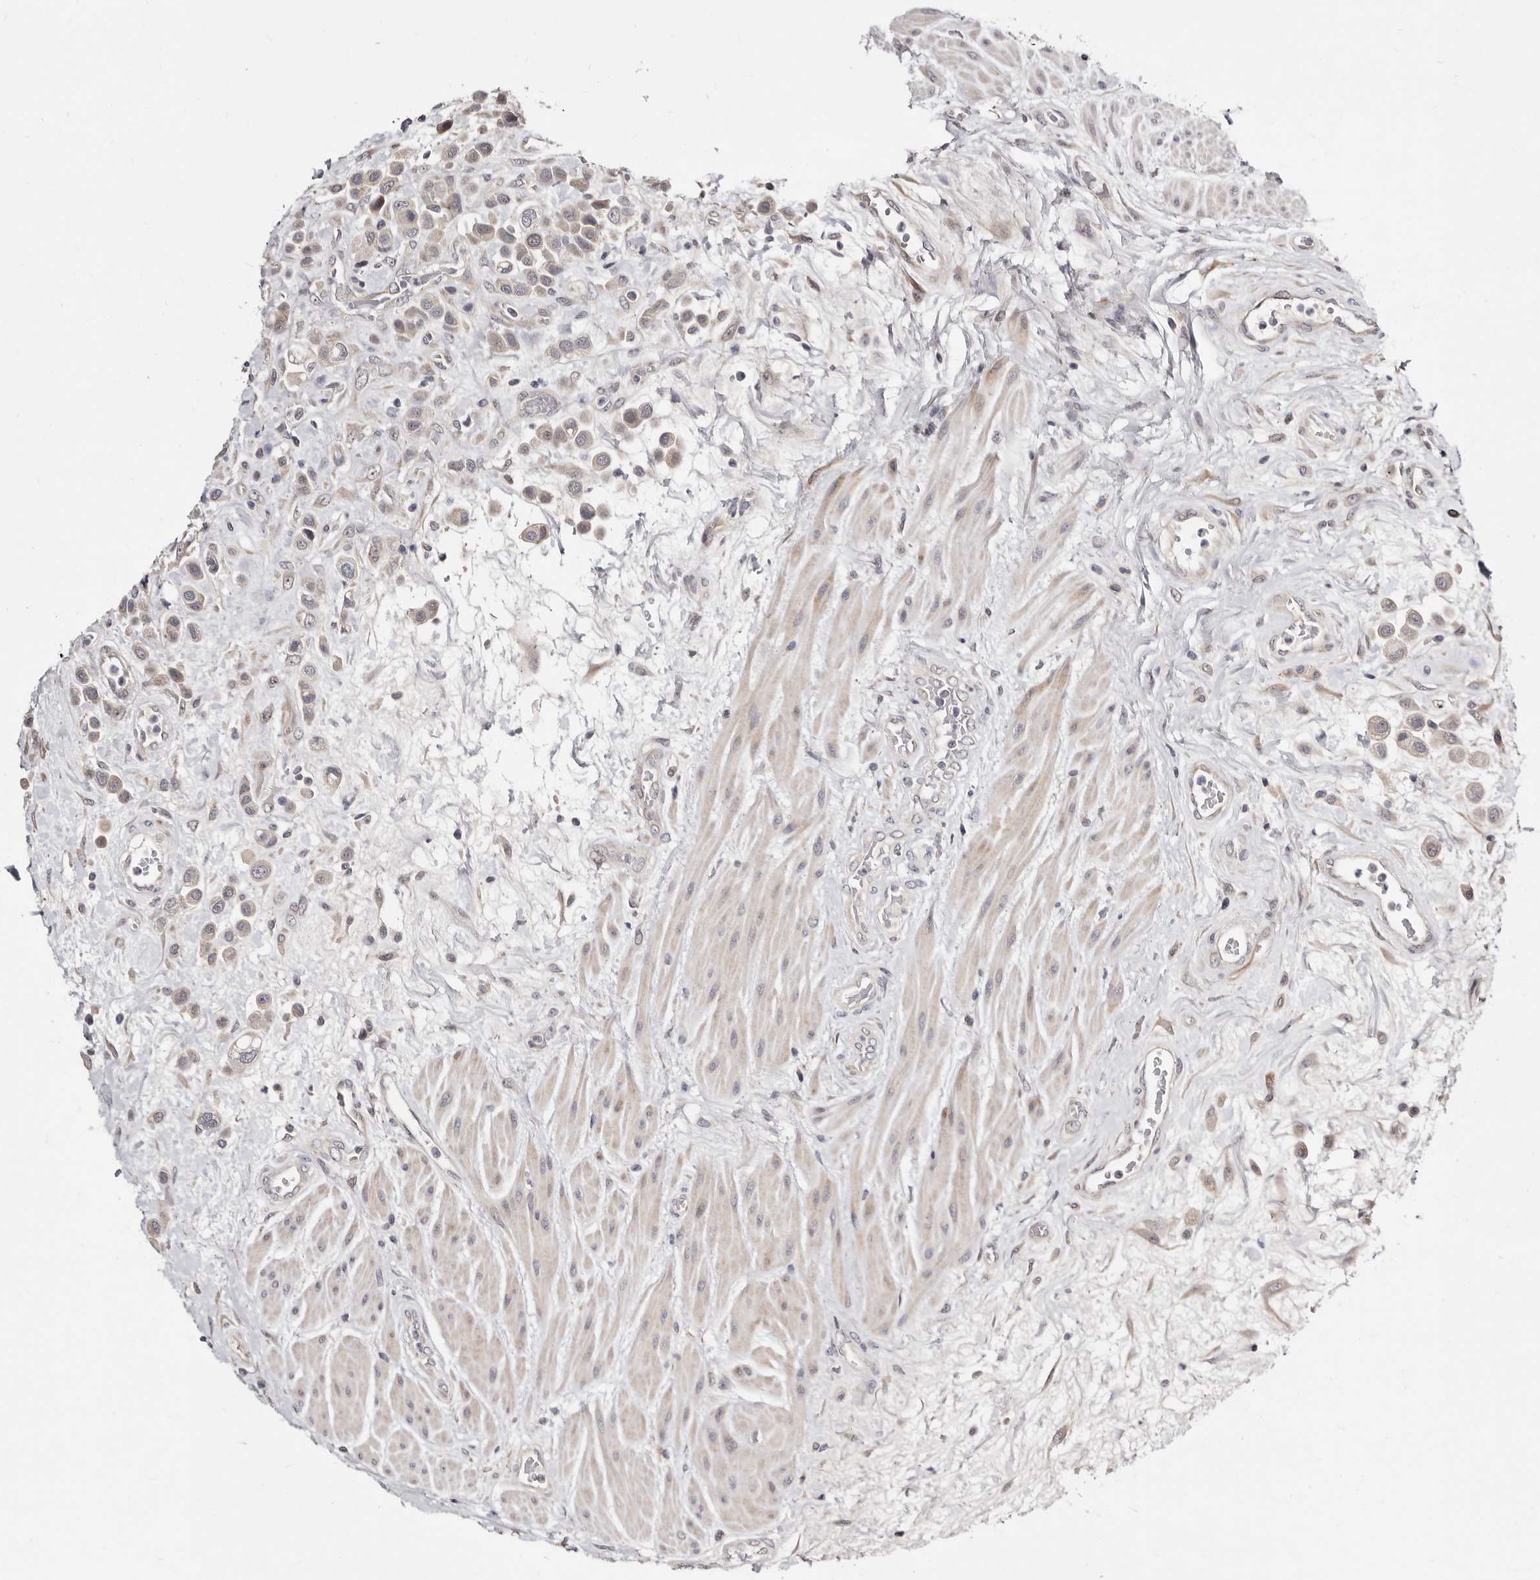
{"staining": {"intensity": "weak", "quantity": "<25%", "location": "cytoplasmic/membranous"}, "tissue": "urothelial cancer", "cell_type": "Tumor cells", "image_type": "cancer", "snomed": [{"axis": "morphology", "description": "Urothelial carcinoma, High grade"}, {"axis": "topography", "description": "Urinary bladder"}], "caption": "Urothelial cancer was stained to show a protein in brown. There is no significant staining in tumor cells.", "gene": "KLHL4", "patient": {"sex": "male", "age": 50}}